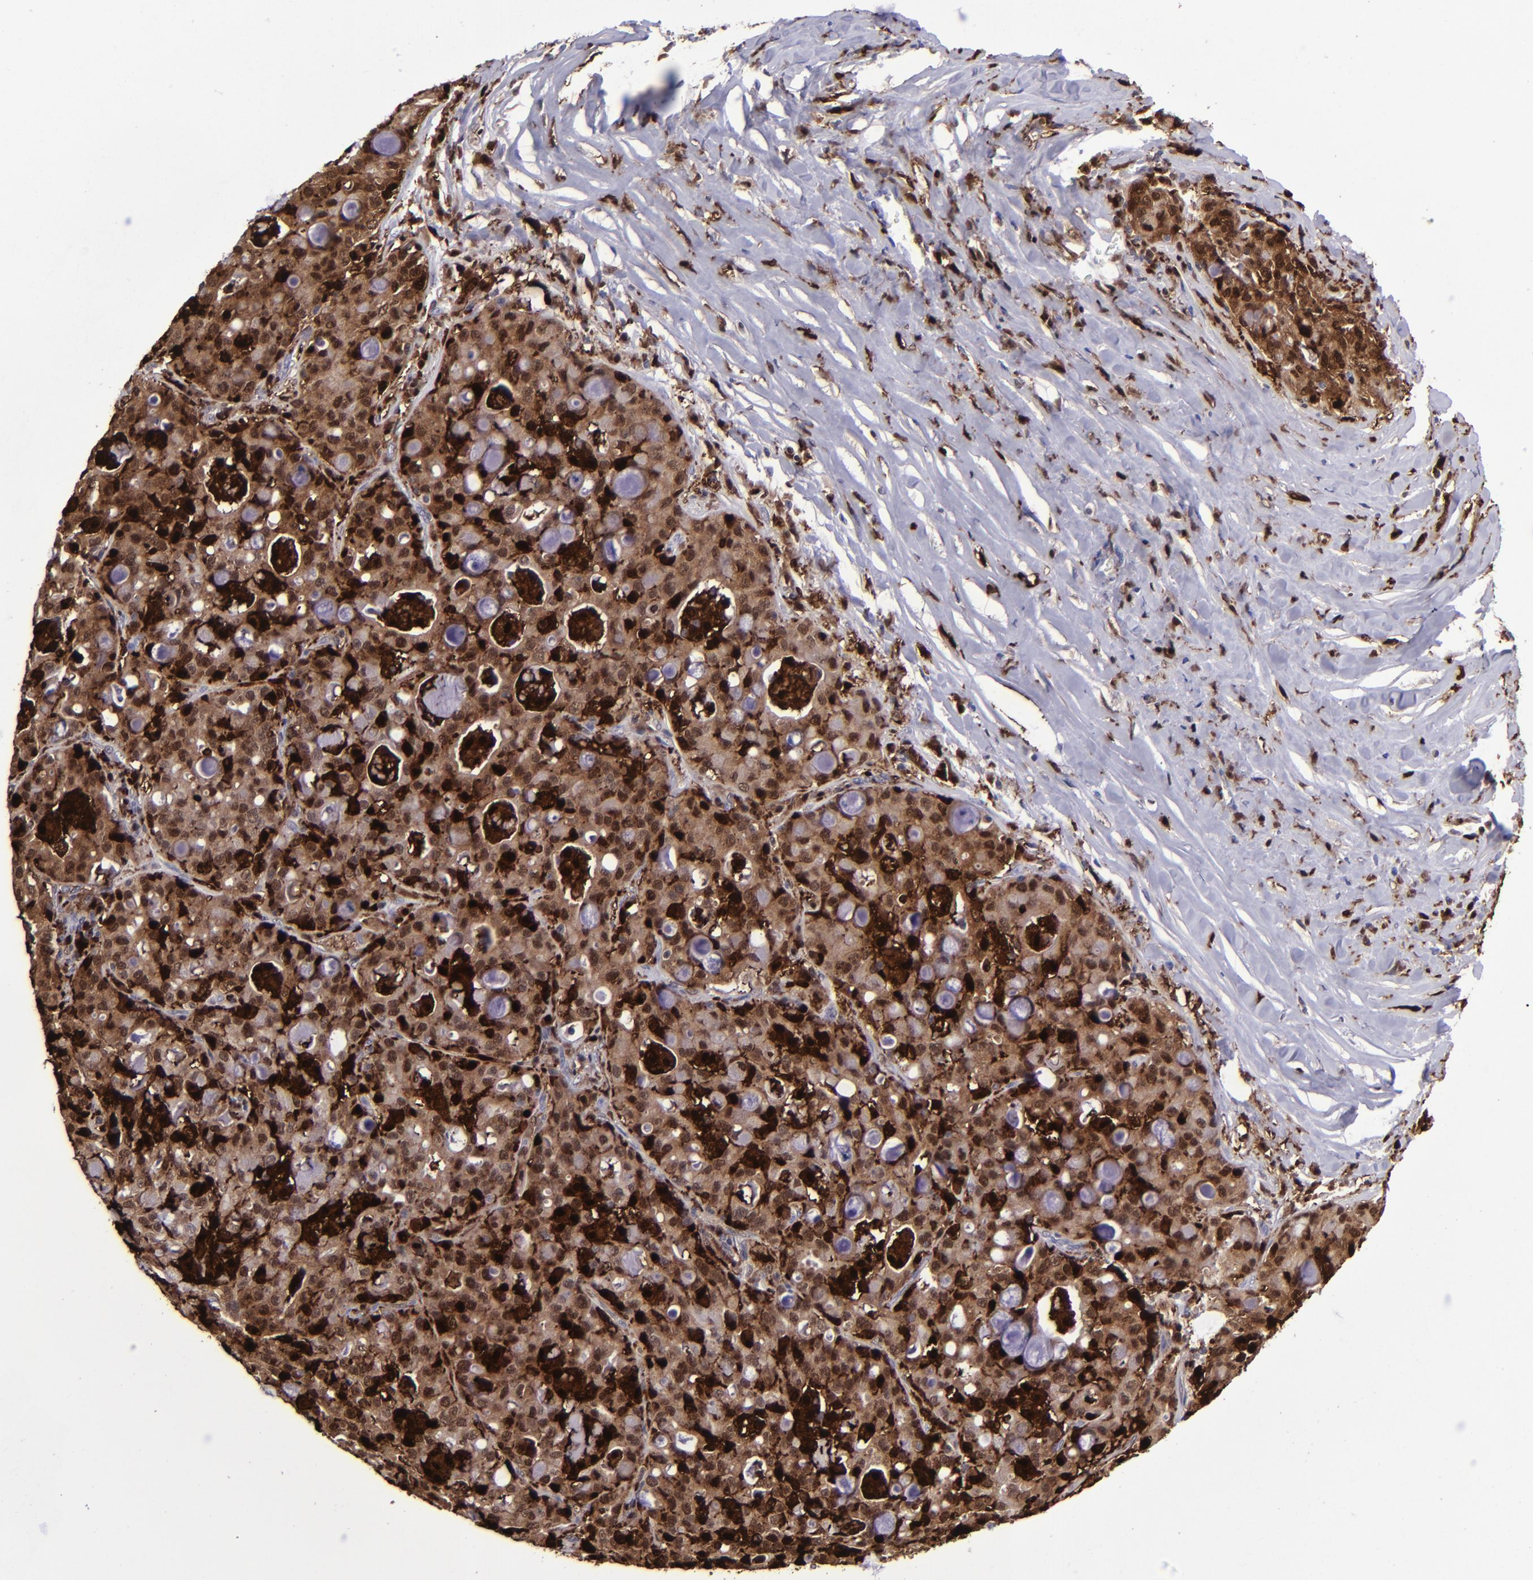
{"staining": {"intensity": "strong", "quantity": ">75%", "location": "cytoplasmic/membranous,nuclear"}, "tissue": "lung cancer", "cell_type": "Tumor cells", "image_type": "cancer", "snomed": [{"axis": "morphology", "description": "Adenocarcinoma, NOS"}, {"axis": "topography", "description": "Lung"}], "caption": "DAB immunohistochemical staining of human lung cancer displays strong cytoplasmic/membranous and nuclear protein expression in about >75% of tumor cells. (Brightfield microscopy of DAB IHC at high magnification).", "gene": "TYMP", "patient": {"sex": "female", "age": 44}}